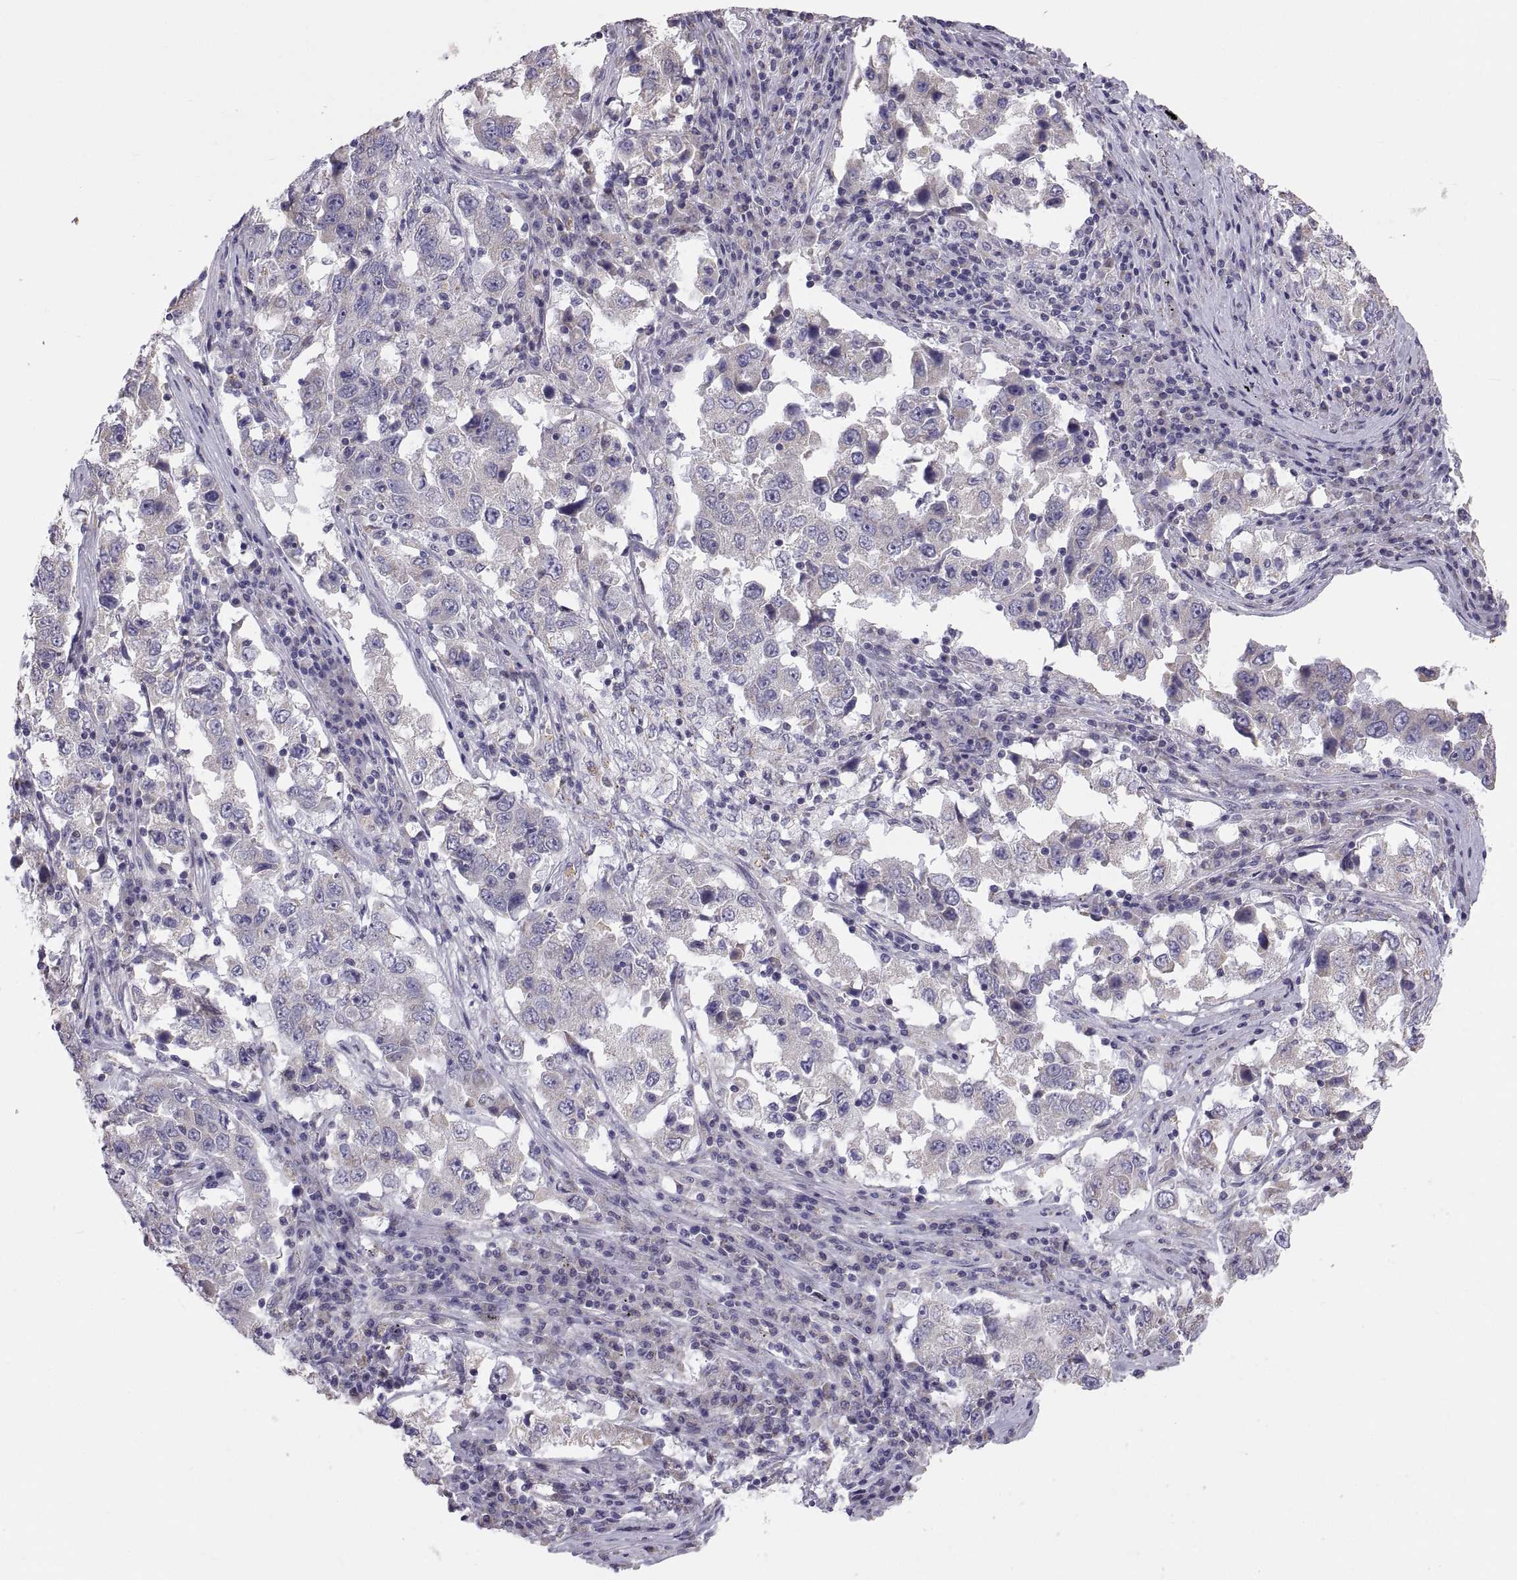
{"staining": {"intensity": "negative", "quantity": "none", "location": "none"}, "tissue": "lung cancer", "cell_type": "Tumor cells", "image_type": "cancer", "snomed": [{"axis": "morphology", "description": "Adenocarcinoma, NOS"}, {"axis": "topography", "description": "Lung"}], "caption": "Immunohistochemical staining of human adenocarcinoma (lung) displays no significant positivity in tumor cells. (Stains: DAB (3,3'-diaminobenzidine) IHC with hematoxylin counter stain, Microscopy: brightfield microscopy at high magnification).", "gene": "TNNC1", "patient": {"sex": "male", "age": 73}}